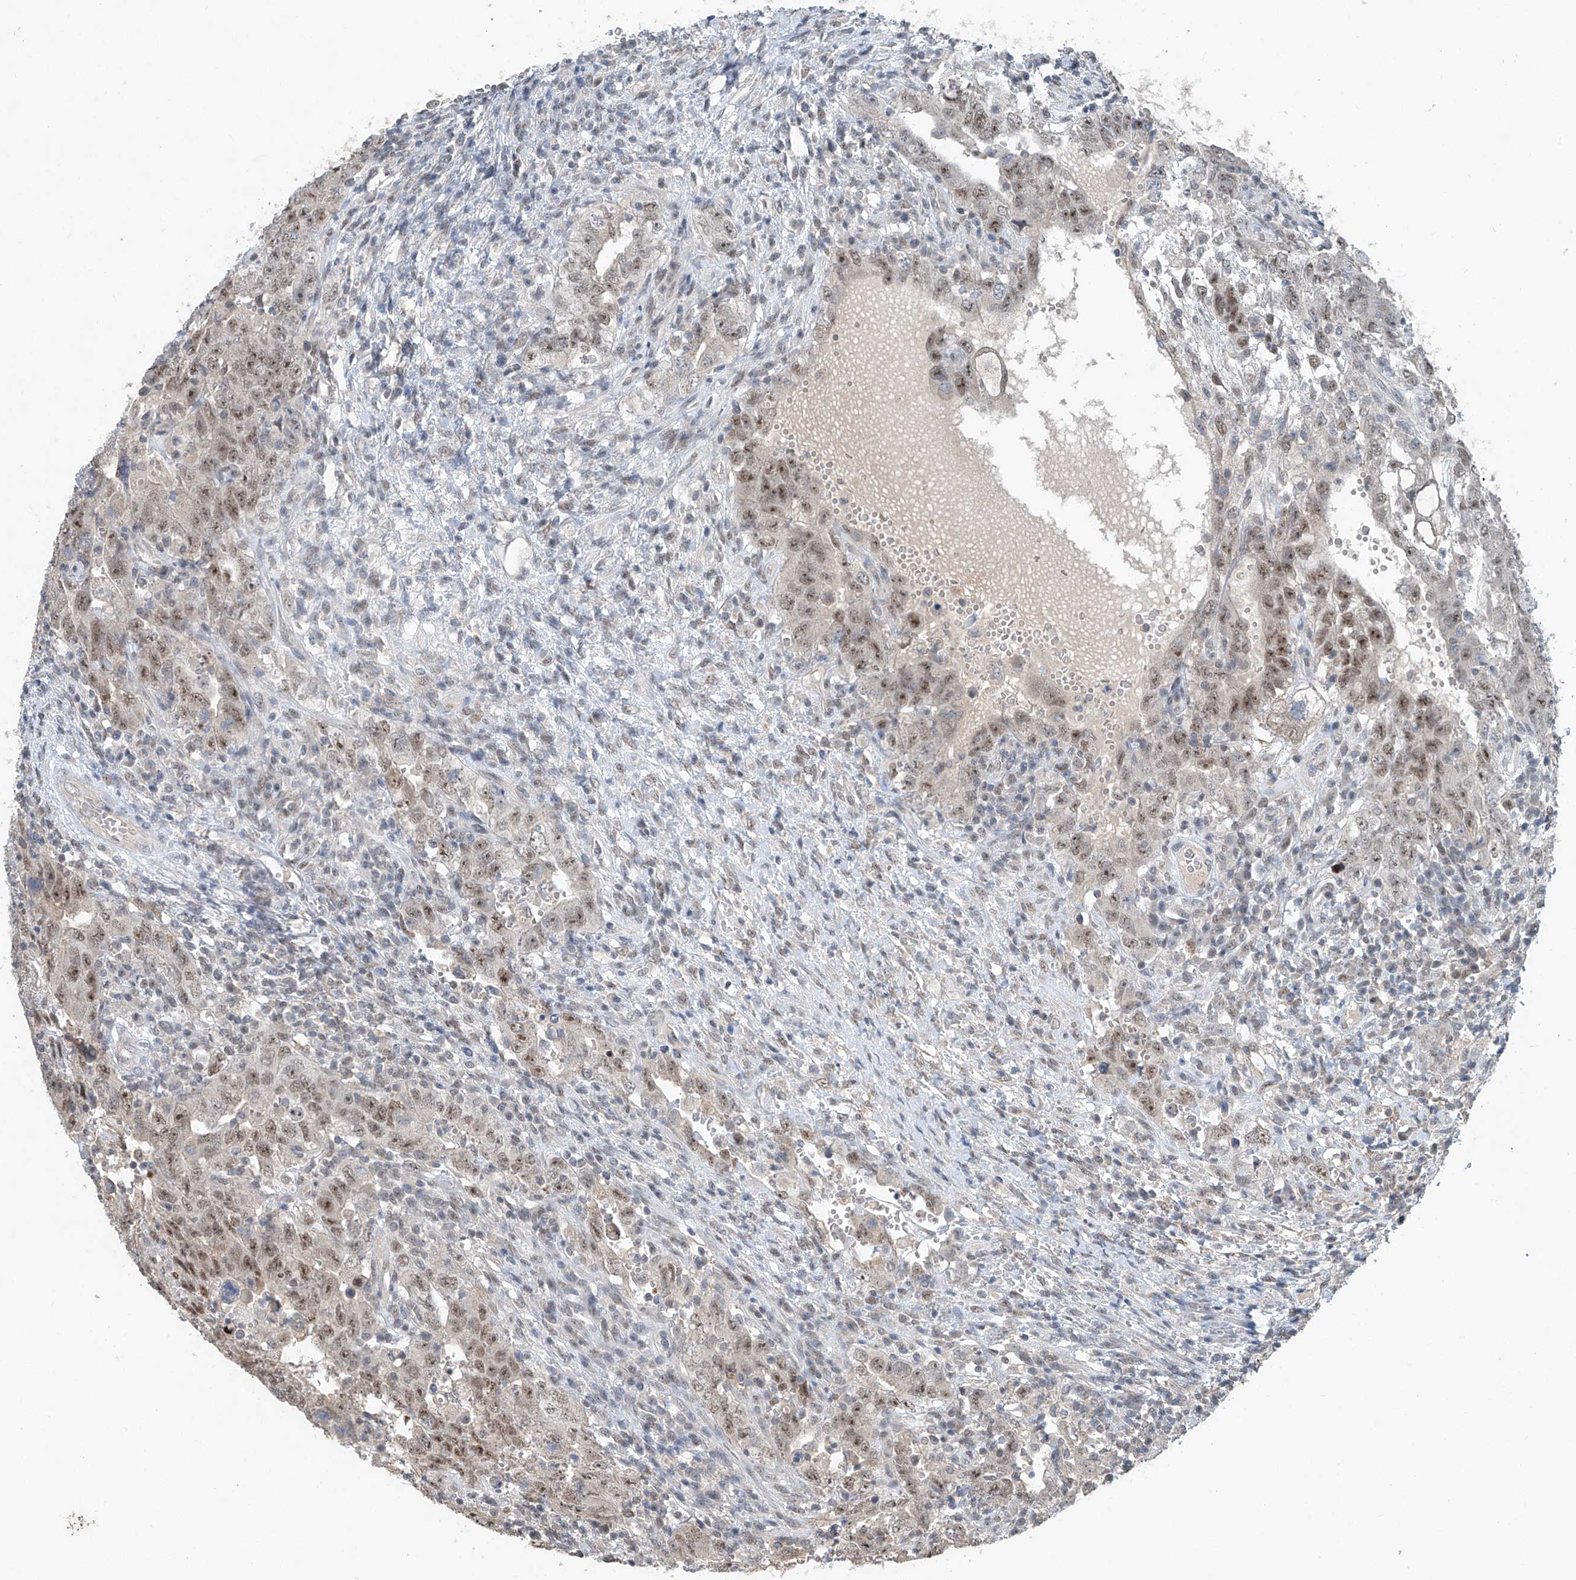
{"staining": {"intensity": "moderate", "quantity": "25%-75%", "location": "nuclear"}, "tissue": "testis cancer", "cell_type": "Tumor cells", "image_type": "cancer", "snomed": [{"axis": "morphology", "description": "Carcinoma, Embryonal, NOS"}, {"axis": "topography", "description": "Testis"}], "caption": "Moderate nuclear staining for a protein is seen in about 25%-75% of tumor cells of embryonal carcinoma (testis) using immunohistochemistry.", "gene": "TAF8", "patient": {"sex": "male", "age": 26}}